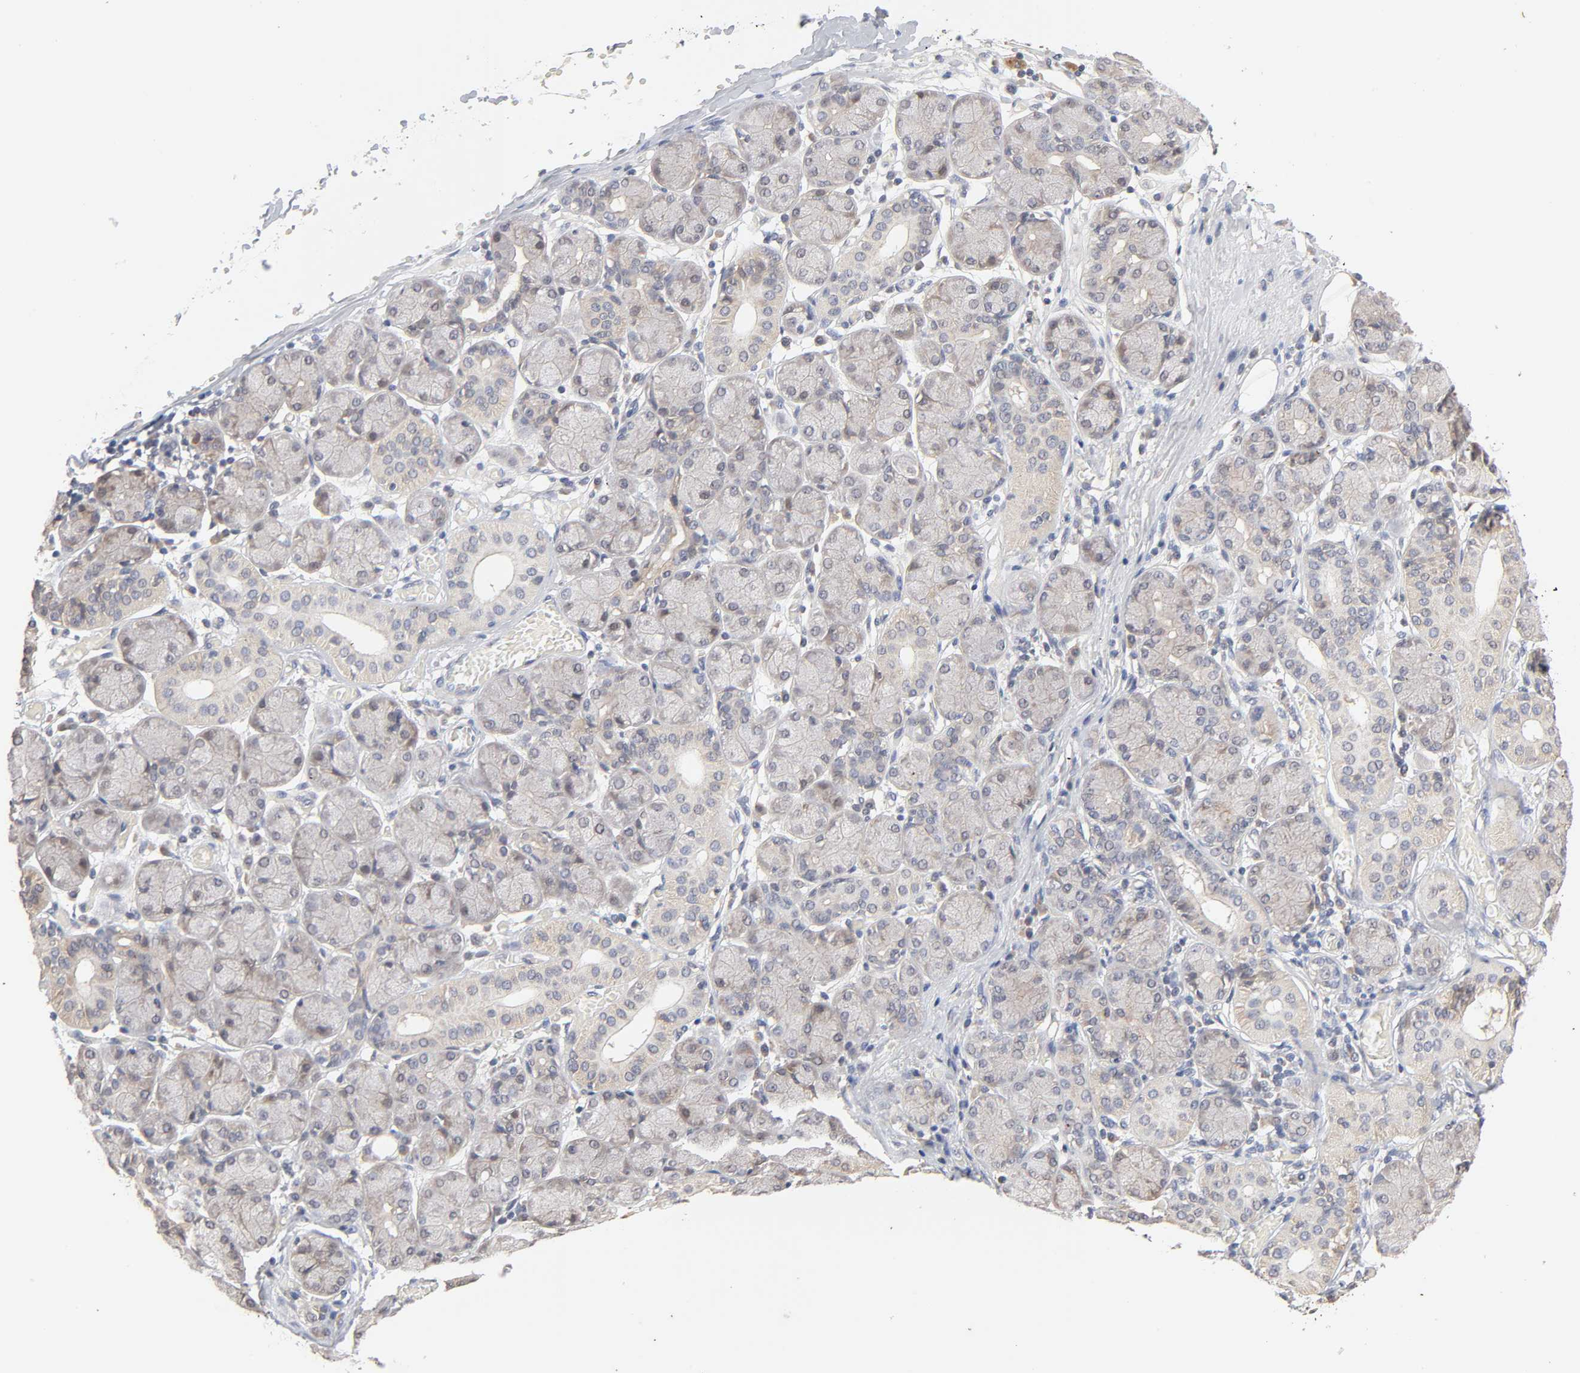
{"staining": {"intensity": "weak", "quantity": "<25%", "location": "cytoplasmic/membranous"}, "tissue": "salivary gland", "cell_type": "Glandular cells", "image_type": "normal", "snomed": [{"axis": "morphology", "description": "Normal tissue, NOS"}, {"axis": "topography", "description": "Salivary gland"}], "caption": "DAB (3,3'-diaminobenzidine) immunohistochemical staining of unremarkable human salivary gland exhibits no significant staining in glandular cells.", "gene": "CXADR", "patient": {"sex": "female", "age": 24}}